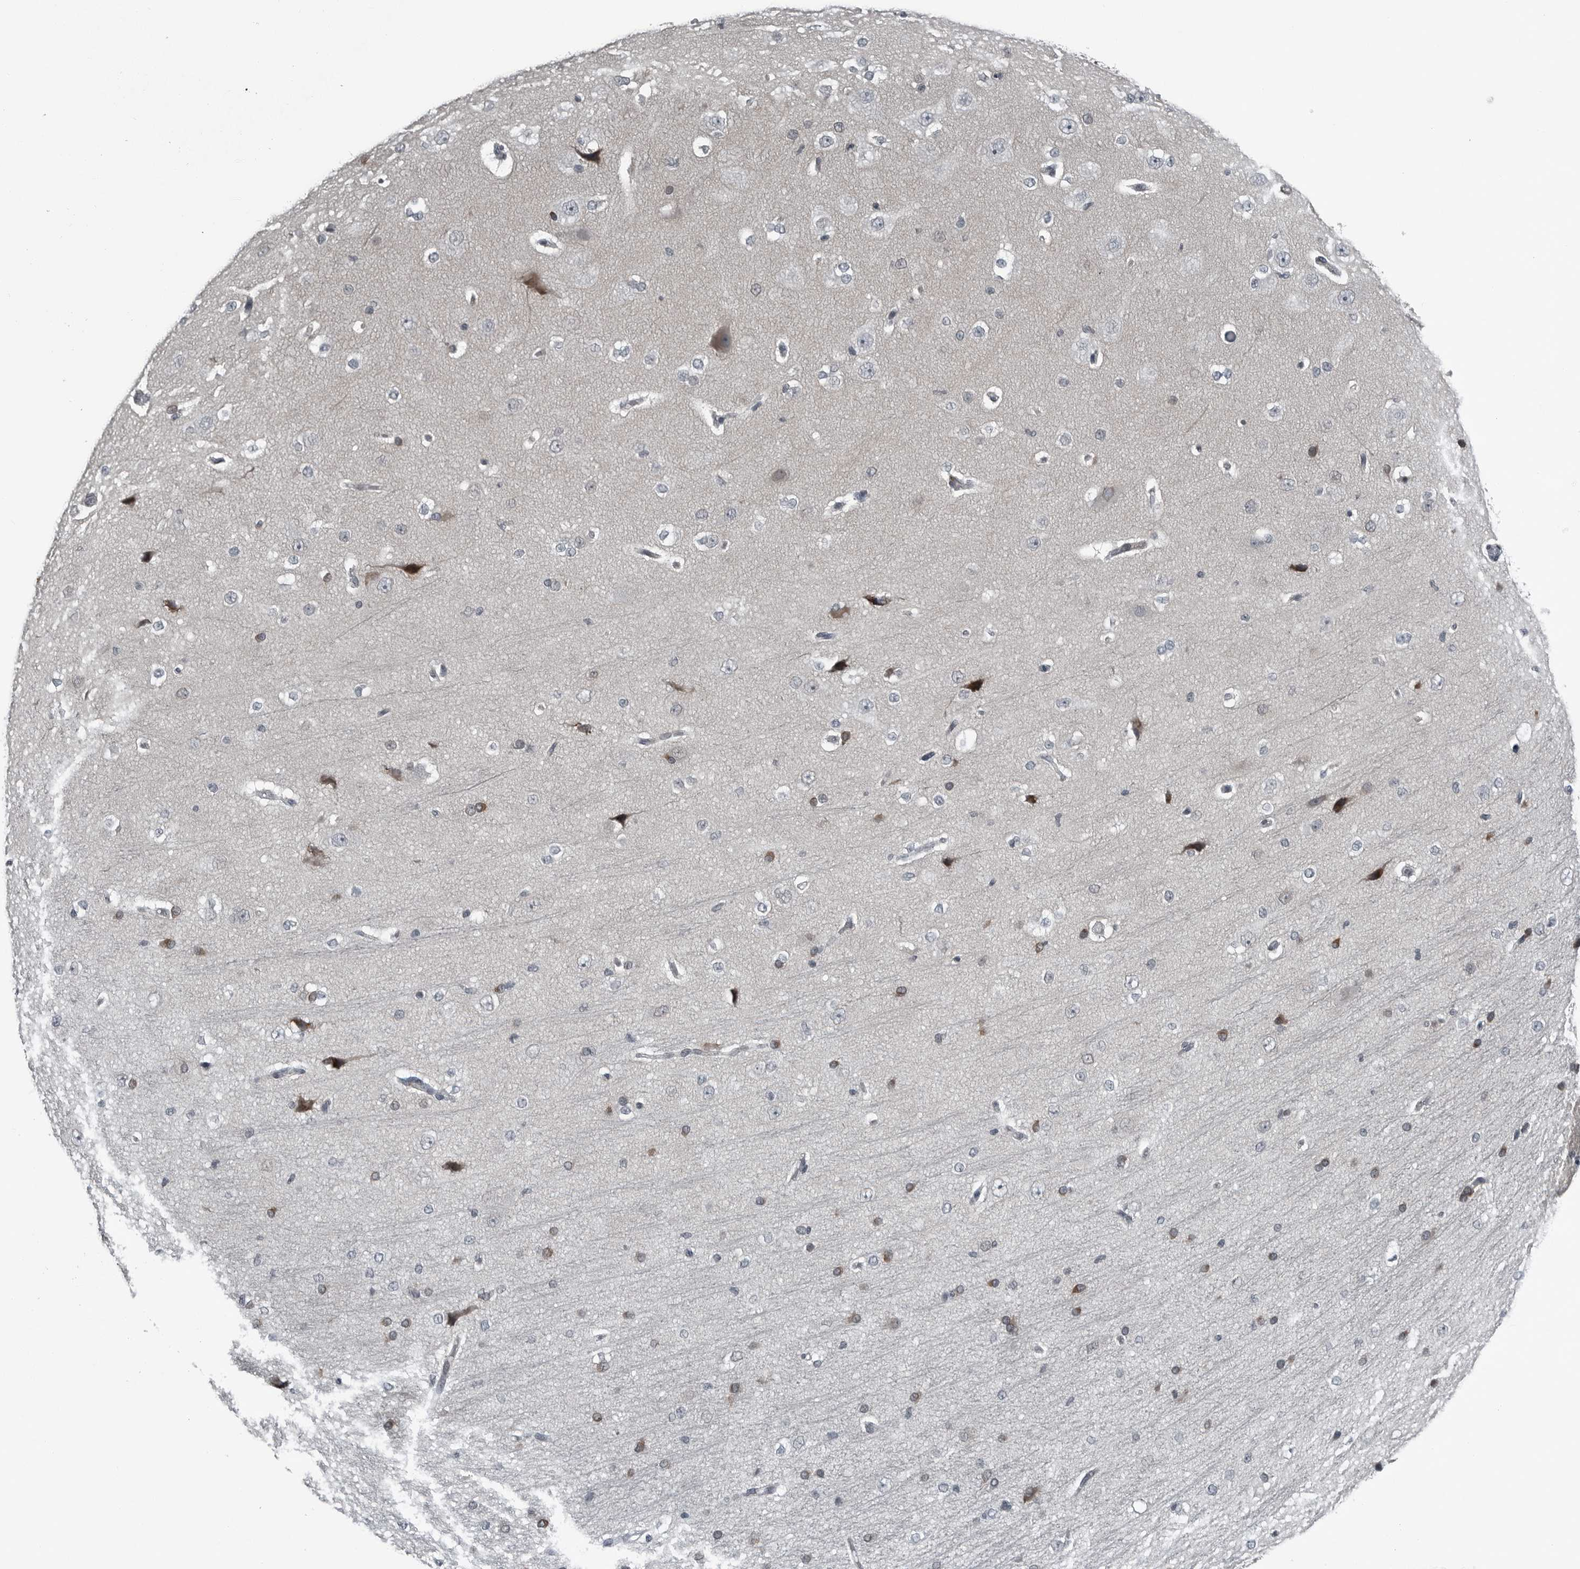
{"staining": {"intensity": "negative", "quantity": "none", "location": "none"}, "tissue": "cerebral cortex", "cell_type": "Endothelial cells", "image_type": "normal", "snomed": [{"axis": "morphology", "description": "Normal tissue, NOS"}, {"axis": "morphology", "description": "Developmental malformation"}, {"axis": "topography", "description": "Cerebral cortex"}], "caption": "The image exhibits no staining of endothelial cells in unremarkable cerebral cortex.", "gene": "DNAAF11", "patient": {"sex": "female", "age": 30}}